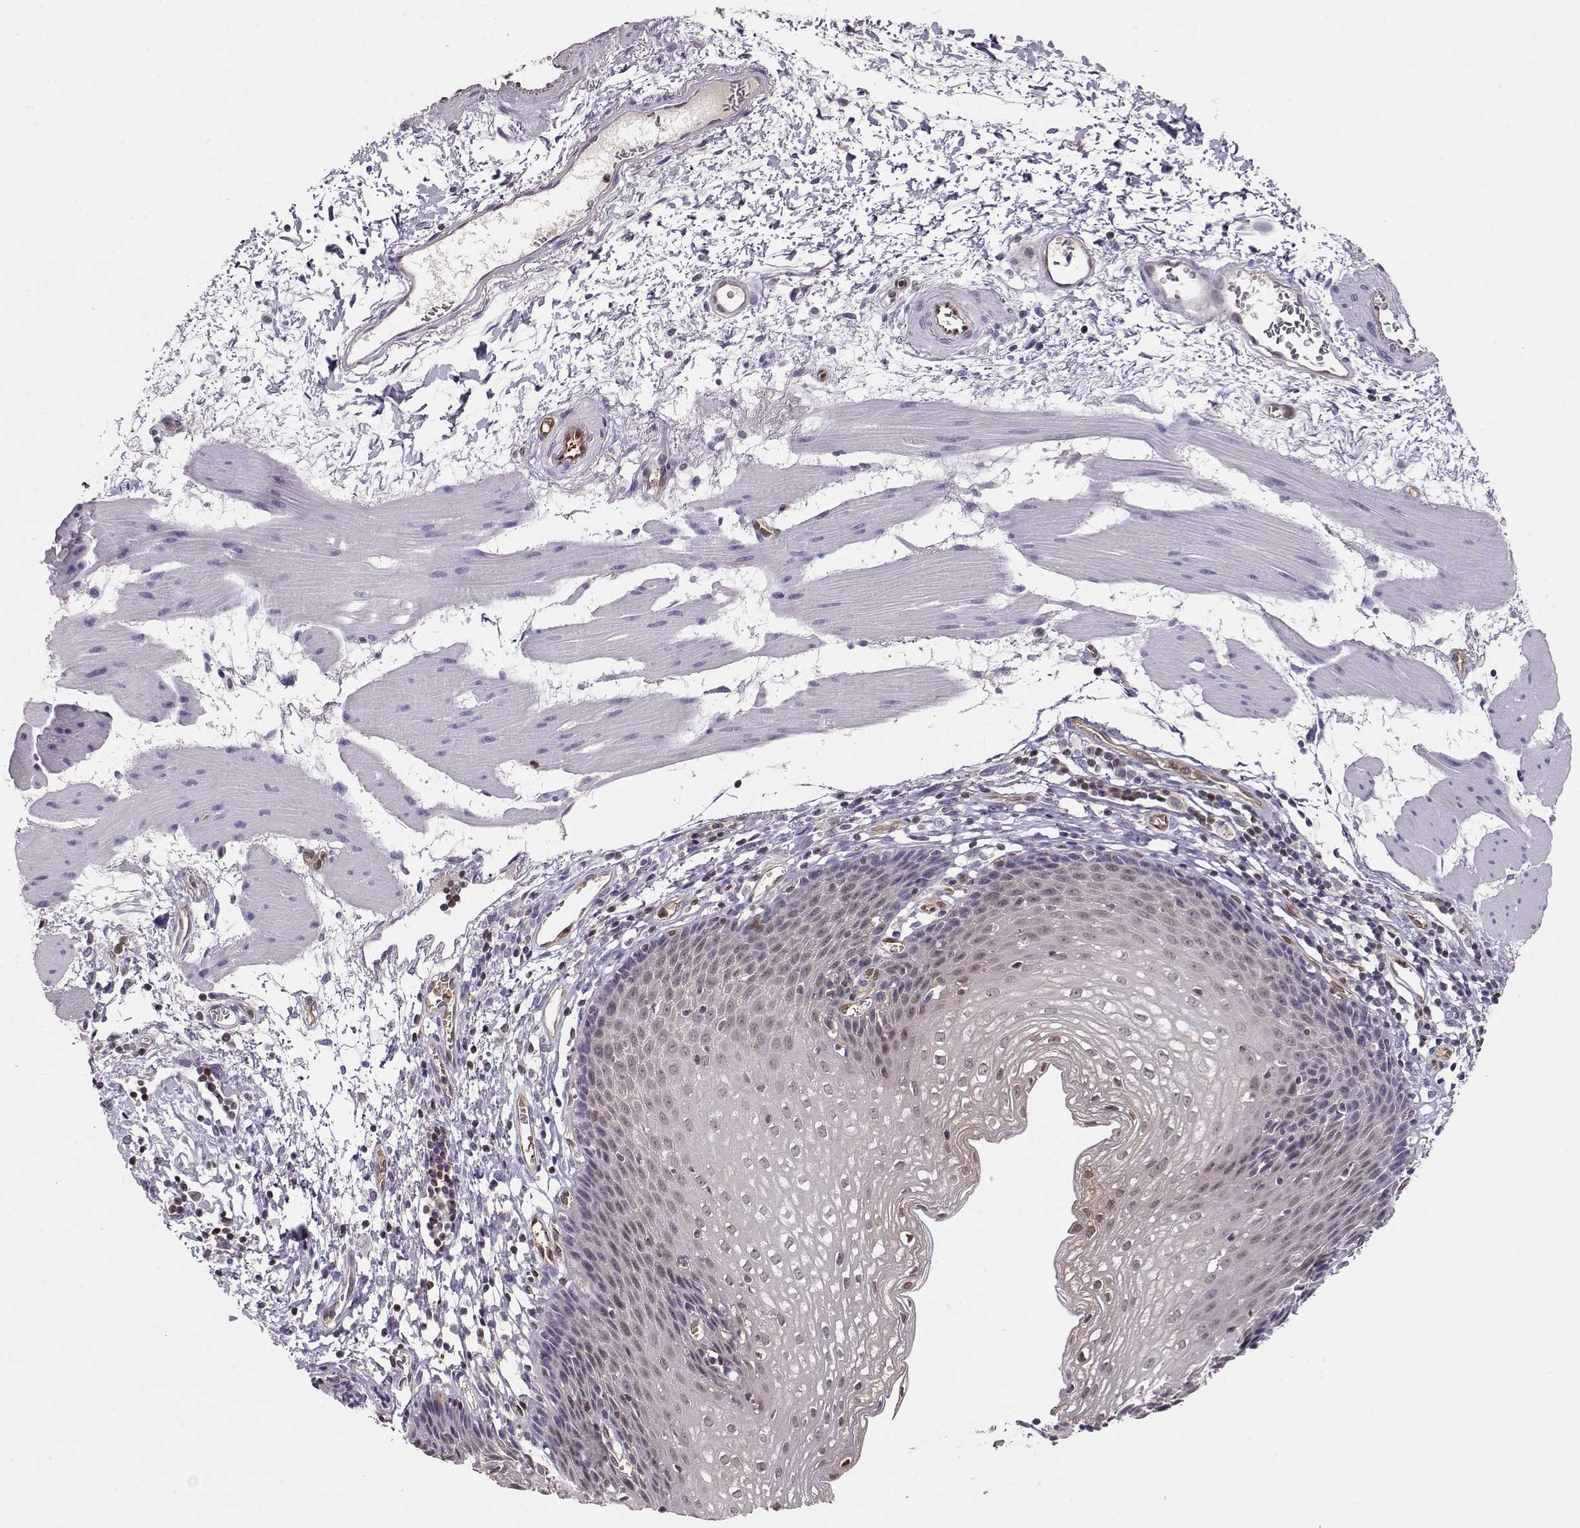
{"staining": {"intensity": "weak", "quantity": "<25%", "location": "nuclear"}, "tissue": "esophagus", "cell_type": "Squamous epithelial cells", "image_type": "normal", "snomed": [{"axis": "morphology", "description": "Normal tissue, NOS"}, {"axis": "topography", "description": "Esophagus"}], "caption": "This is an immunohistochemistry photomicrograph of normal human esophagus. There is no staining in squamous epithelial cells.", "gene": "PNP", "patient": {"sex": "female", "age": 64}}